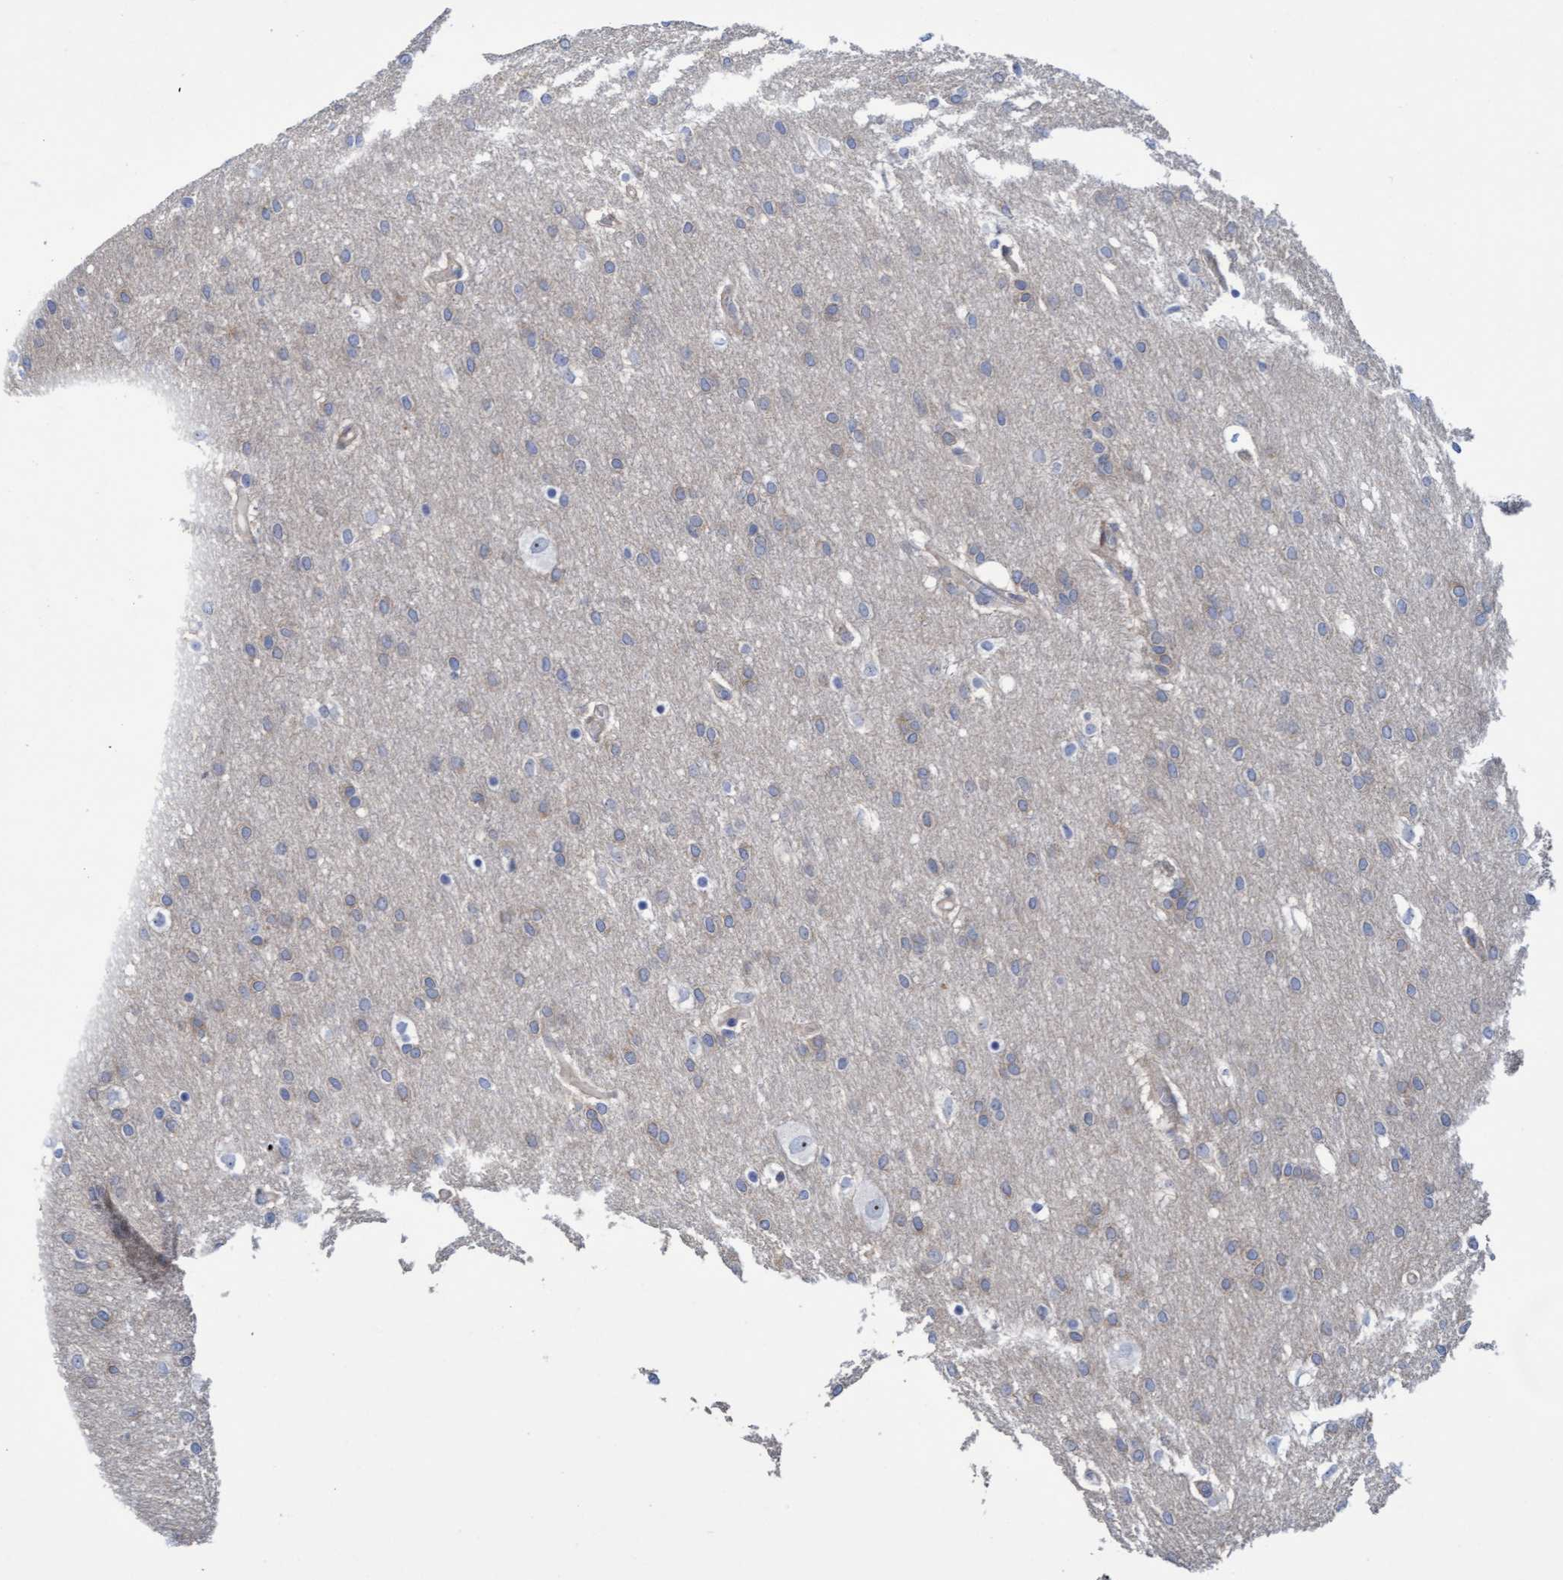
{"staining": {"intensity": "negative", "quantity": "none", "location": "none"}, "tissue": "glioma", "cell_type": "Tumor cells", "image_type": "cancer", "snomed": [{"axis": "morphology", "description": "Glioma, malignant, Low grade"}, {"axis": "topography", "description": "Brain"}], "caption": "There is no significant staining in tumor cells of glioma.", "gene": "FNBP1", "patient": {"sex": "female", "age": 37}}